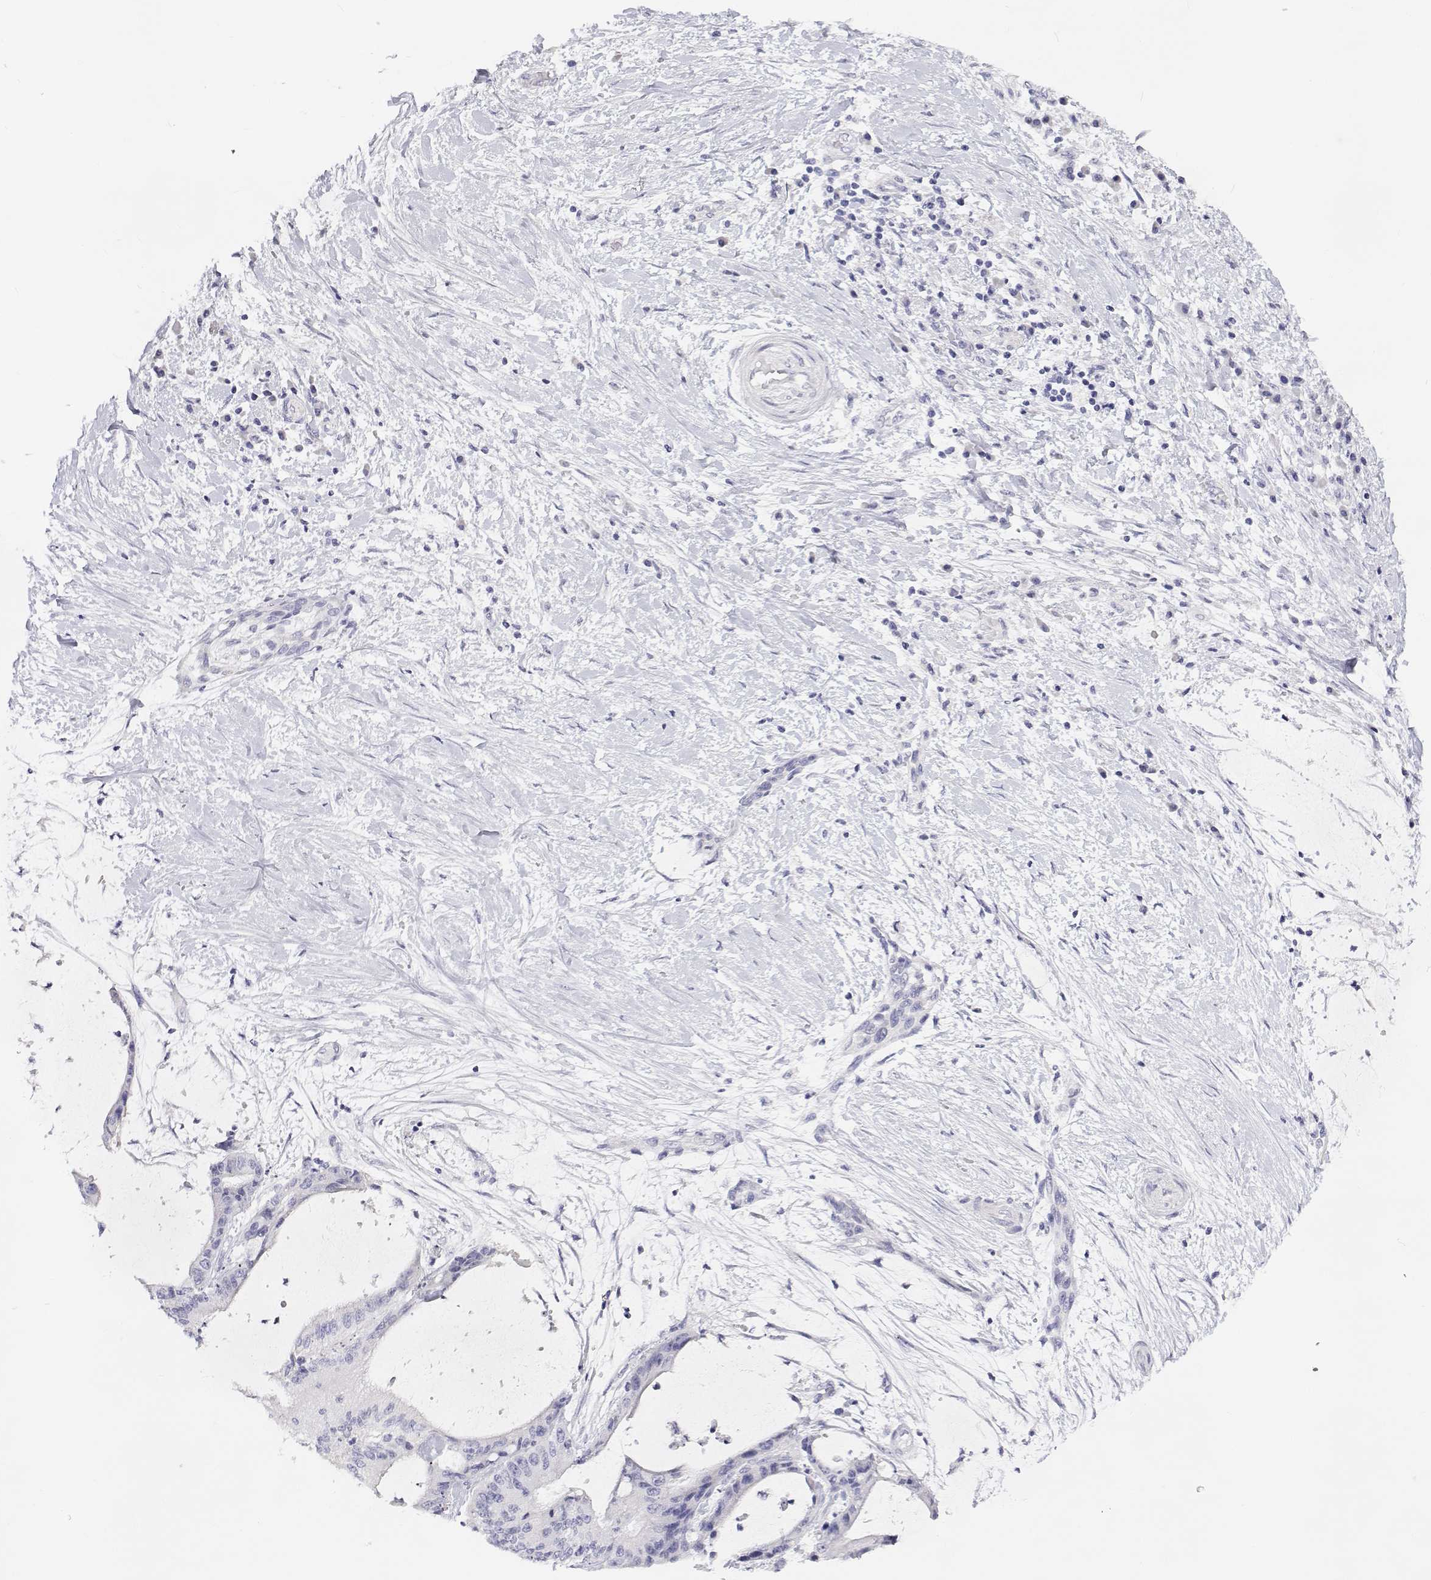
{"staining": {"intensity": "negative", "quantity": "none", "location": "none"}, "tissue": "liver cancer", "cell_type": "Tumor cells", "image_type": "cancer", "snomed": [{"axis": "morphology", "description": "Cholangiocarcinoma"}, {"axis": "topography", "description": "Liver"}], "caption": "This is an immunohistochemistry micrograph of cholangiocarcinoma (liver). There is no positivity in tumor cells.", "gene": "ANKRD65", "patient": {"sex": "female", "age": 73}}